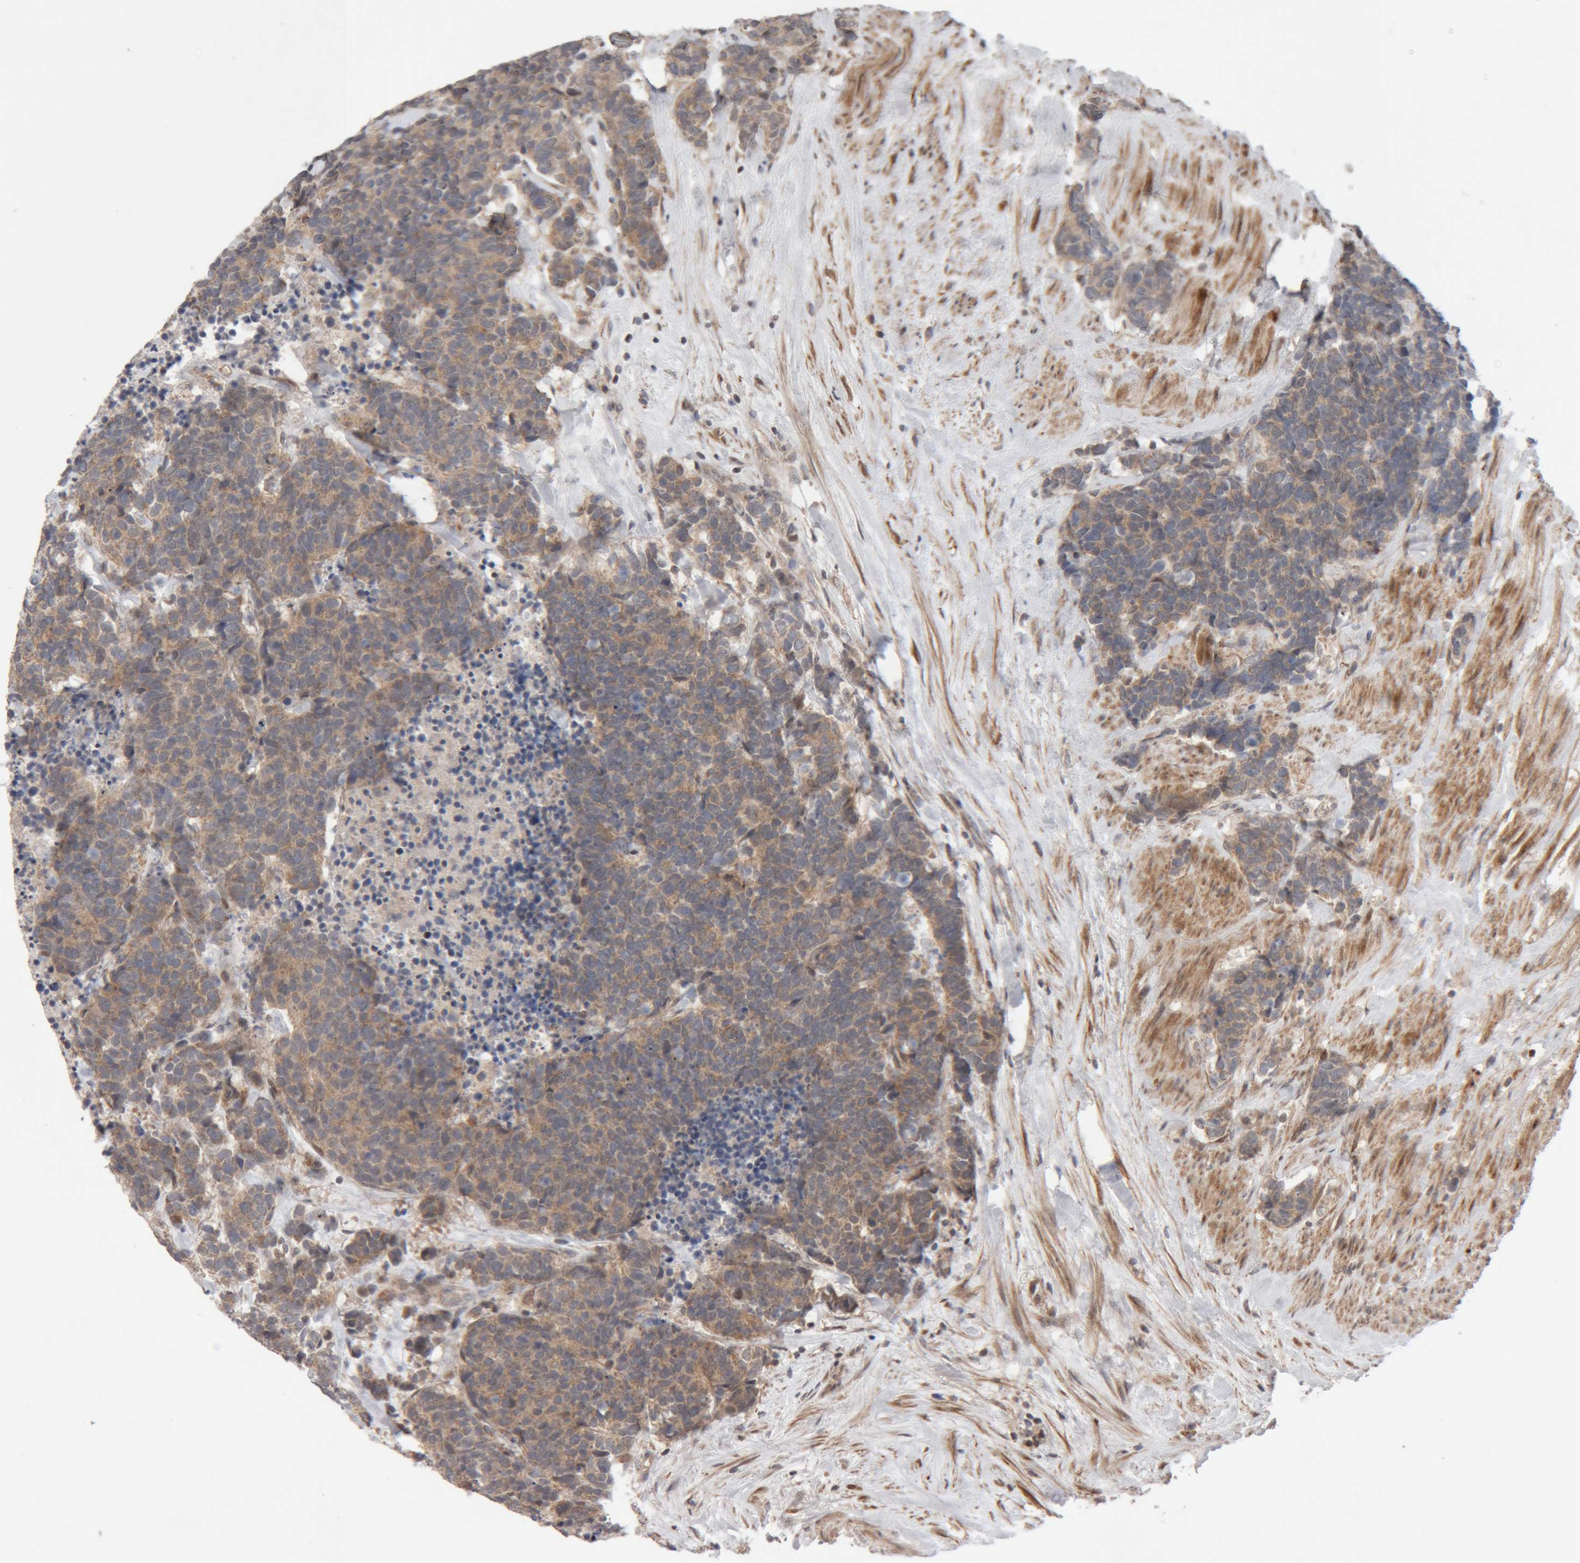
{"staining": {"intensity": "moderate", "quantity": ">75%", "location": "cytoplasmic/membranous"}, "tissue": "carcinoid", "cell_type": "Tumor cells", "image_type": "cancer", "snomed": [{"axis": "morphology", "description": "Carcinoma, NOS"}, {"axis": "morphology", "description": "Carcinoid, malignant, NOS"}, {"axis": "topography", "description": "Urinary bladder"}], "caption": "The photomicrograph demonstrates immunohistochemical staining of carcinoid. There is moderate cytoplasmic/membranous positivity is present in approximately >75% of tumor cells.", "gene": "KIF21B", "patient": {"sex": "male", "age": 57}}